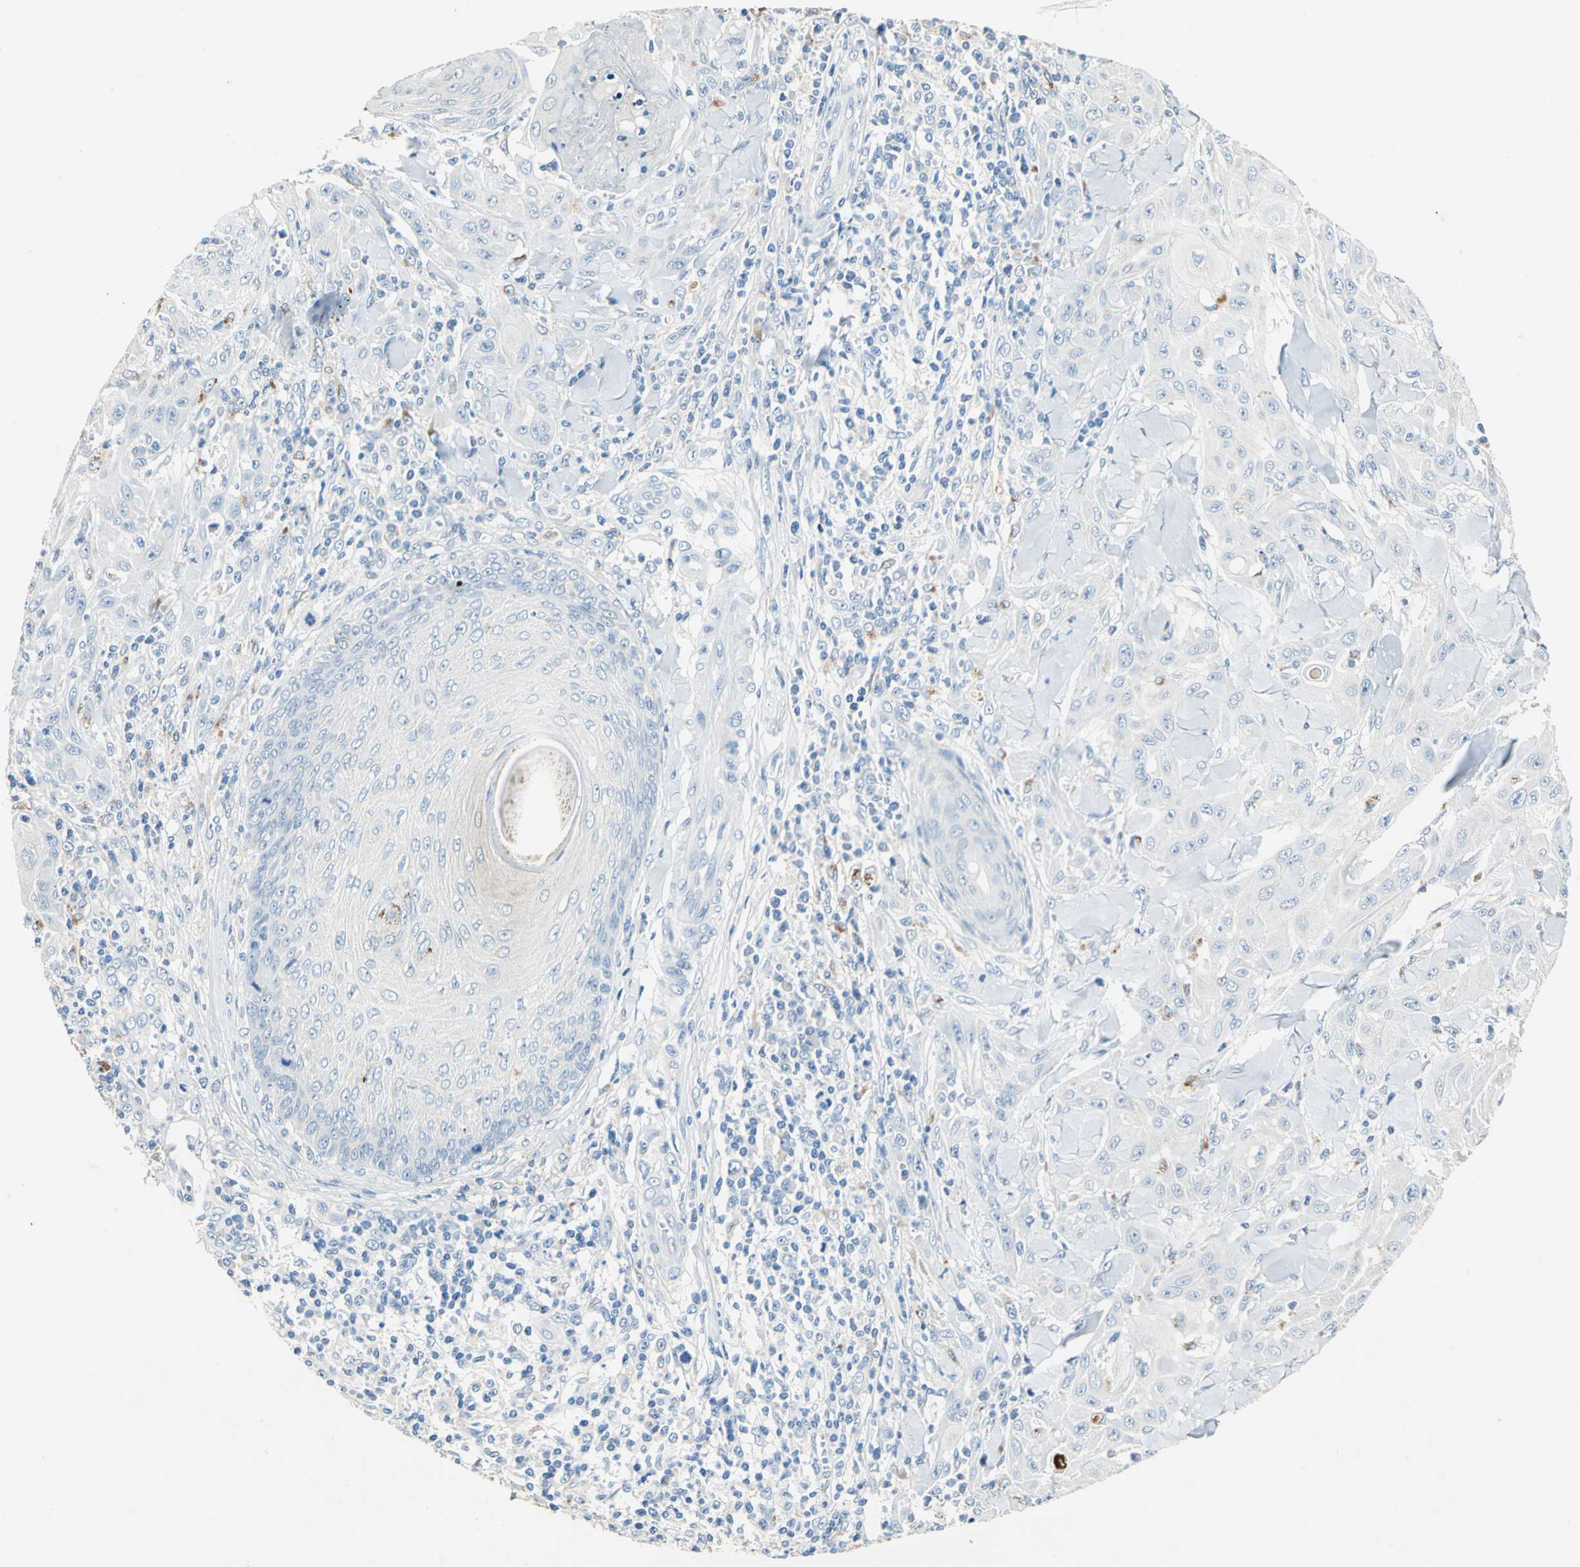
{"staining": {"intensity": "negative", "quantity": "none", "location": "none"}, "tissue": "skin cancer", "cell_type": "Tumor cells", "image_type": "cancer", "snomed": [{"axis": "morphology", "description": "Squamous cell carcinoma, NOS"}, {"axis": "topography", "description": "Skin"}], "caption": "A histopathology image of skin squamous cell carcinoma stained for a protein displays no brown staining in tumor cells.", "gene": "RASD2", "patient": {"sex": "male", "age": 24}}